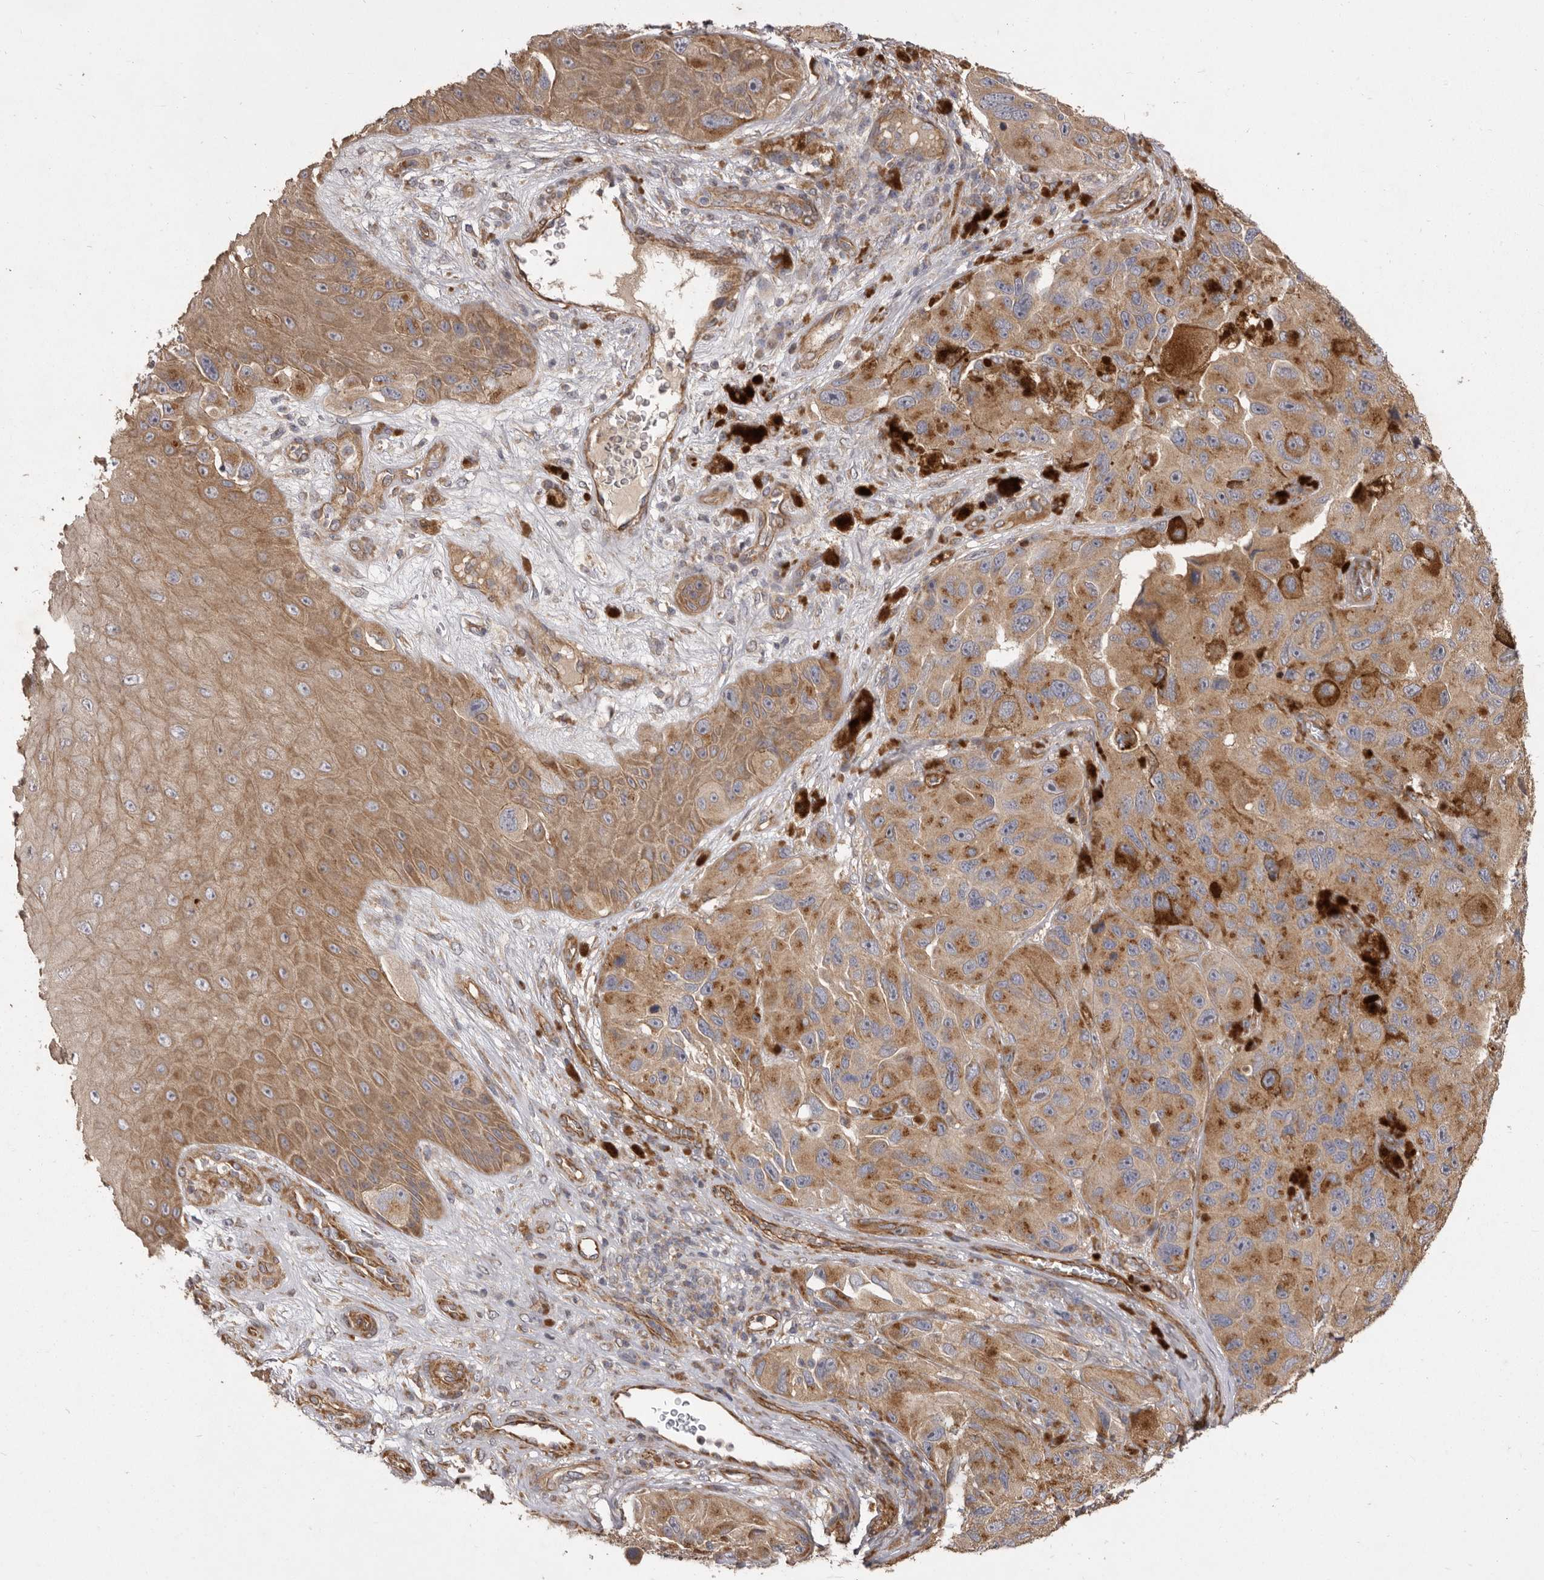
{"staining": {"intensity": "moderate", "quantity": ">75%", "location": "cytoplasmic/membranous"}, "tissue": "melanoma", "cell_type": "Tumor cells", "image_type": "cancer", "snomed": [{"axis": "morphology", "description": "Malignant melanoma, NOS"}, {"axis": "topography", "description": "Skin"}], "caption": "Immunohistochemical staining of melanoma exhibits moderate cytoplasmic/membranous protein expression in approximately >75% of tumor cells.", "gene": "VPS45", "patient": {"sex": "female", "age": 73}}